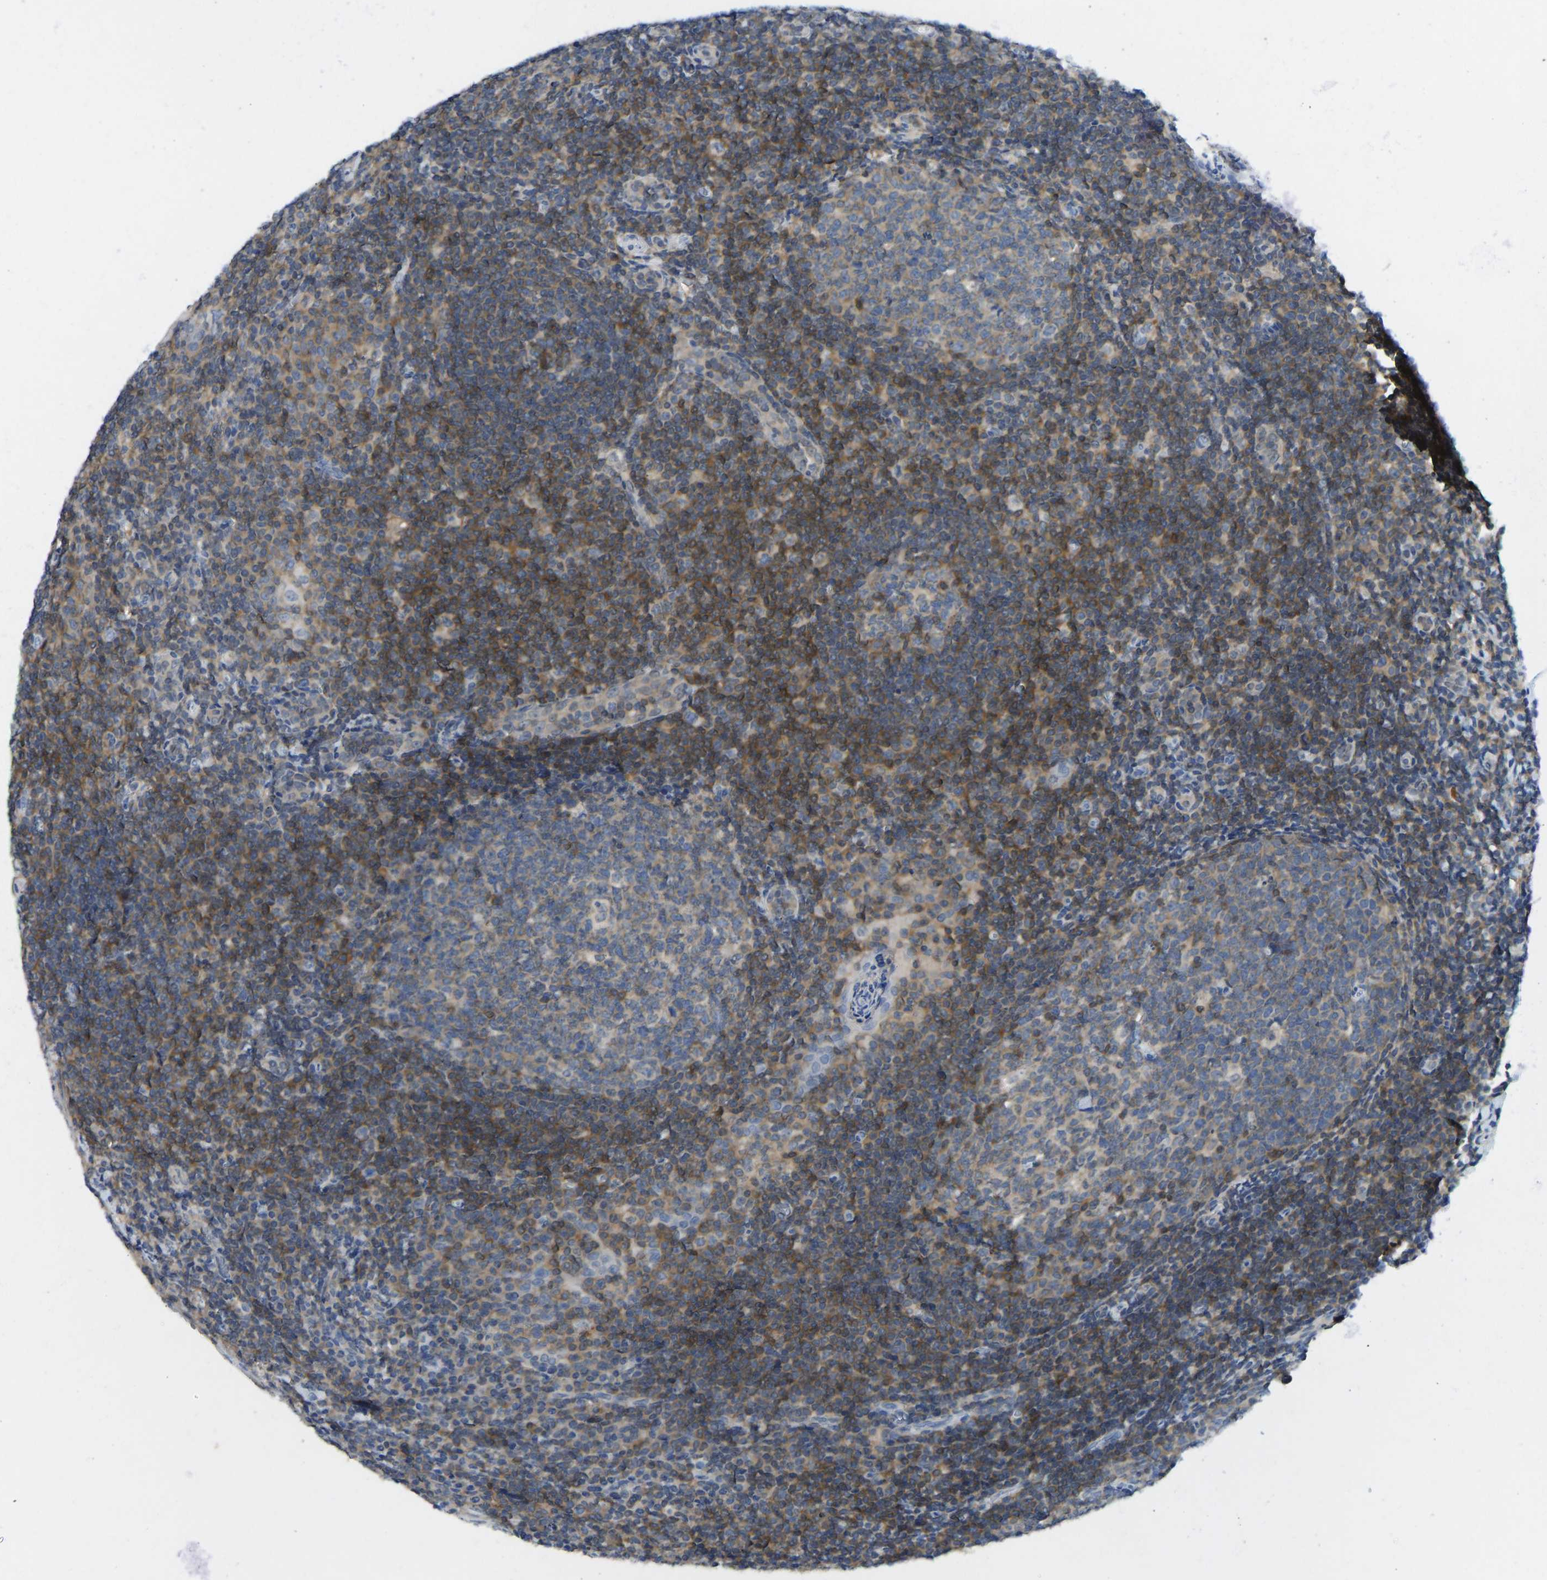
{"staining": {"intensity": "moderate", "quantity": "25%-75%", "location": "cytoplasmic/membranous"}, "tissue": "tonsil", "cell_type": "Germinal center cells", "image_type": "normal", "snomed": [{"axis": "morphology", "description": "Normal tissue, NOS"}, {"axis": "topography", "description": "Tonsil"}], "caption": "Protein staining displays moderate cytoplasmic/membranous expression in approximately 25%-75% of germinal center cells in normal tonsil.", "gene": "NDRG3", "patient": {"sex": "male", "age": 37}}